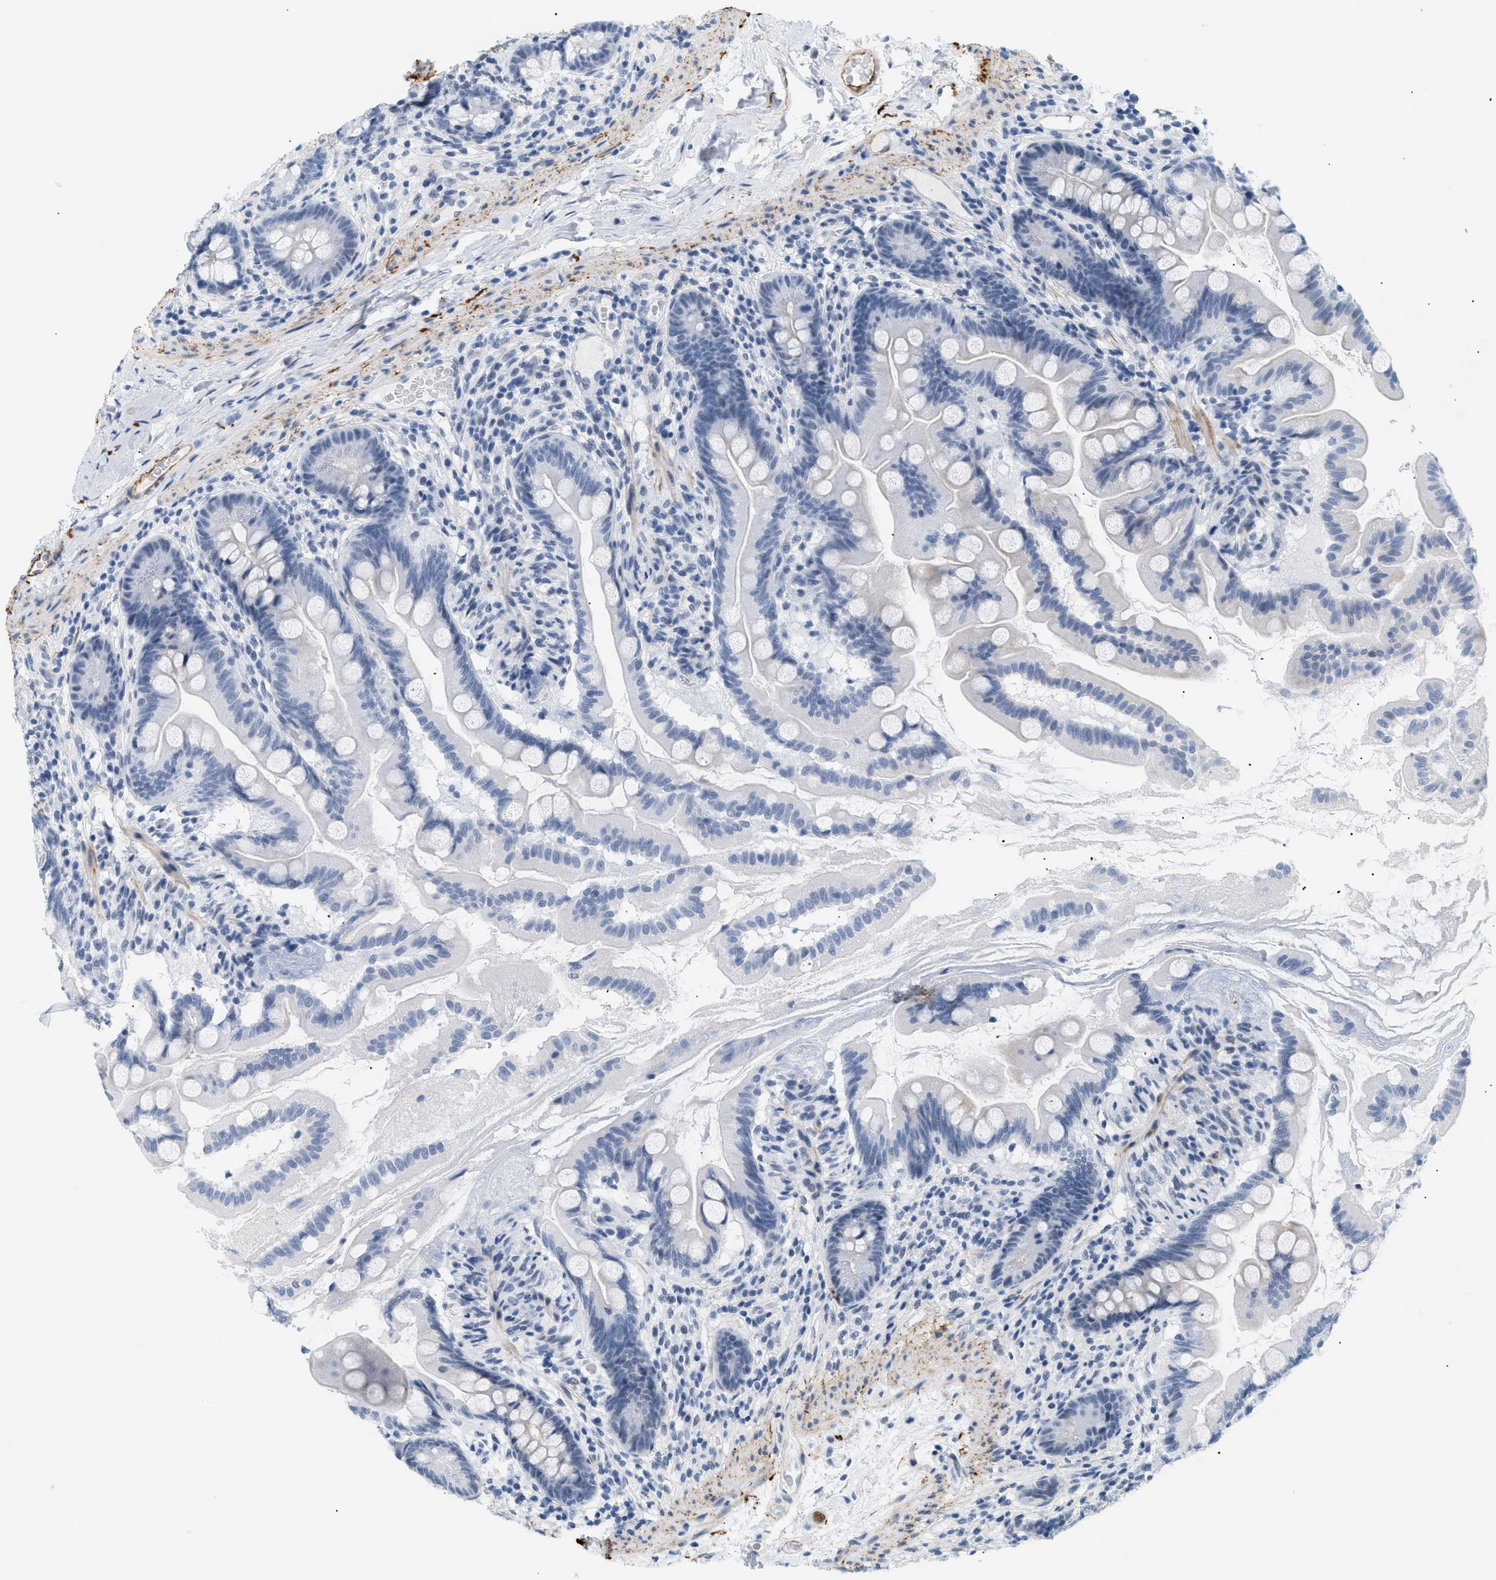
{"staining": {"intensity": "negative", "quantity": "none", "location": "none"}, "tissue": "small intestine", "cell_type": "Glandular cells", "image_type": "normal", "snomed": [{"axis": "morphology", "description": "Normal tissue, NOS"}, {"axis": "topography", "description": "Small intestine"}], "caption": "This is an immunohistochemistry (IHC) histopathology image of benign human small intestine. There is no positivity in glandular cells.", "gene": "ELN", "patient": {"sex": "female", "age": 56}}